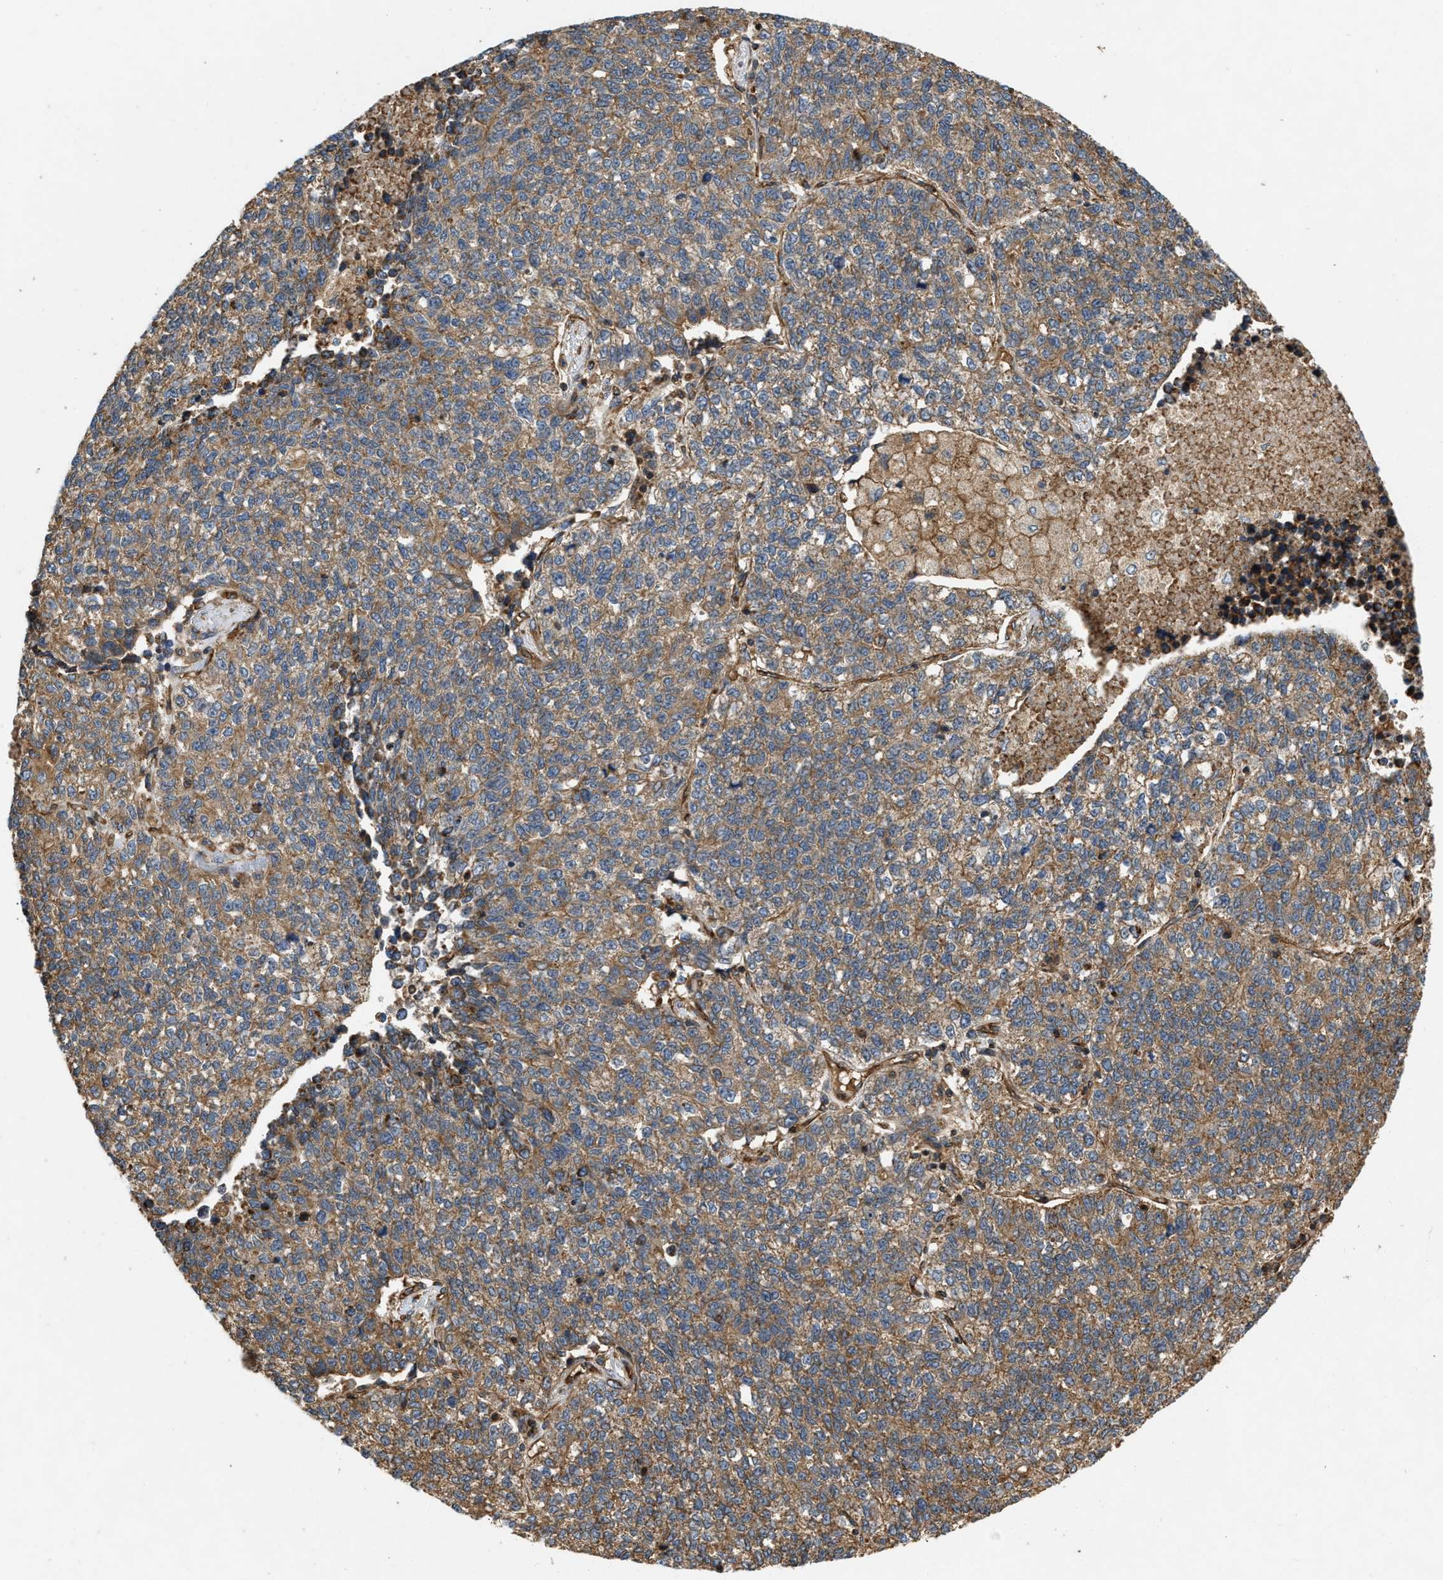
{"staining": {"intensity": "moderate", "quantity": ">75%", "location": "cytoplasmic/membranous"}, "tissue": "lung cancer", "cell_type": "Tumor cells", "image_type": "cancer", "snomed": [{"axis": "morphology", "description": "Adenocarcinoma, NOS"}, {"axis": "topography", "description": "Lung"}], "caption": "Brown immunohistochemical staining in human lung cancer (adenocarcinoma) shows moderate cytoplasmic/membranous staining in approximately >75% of tumor cells.", "gene": "GNB4", "patient": {"sex": "male", "age": 49}}